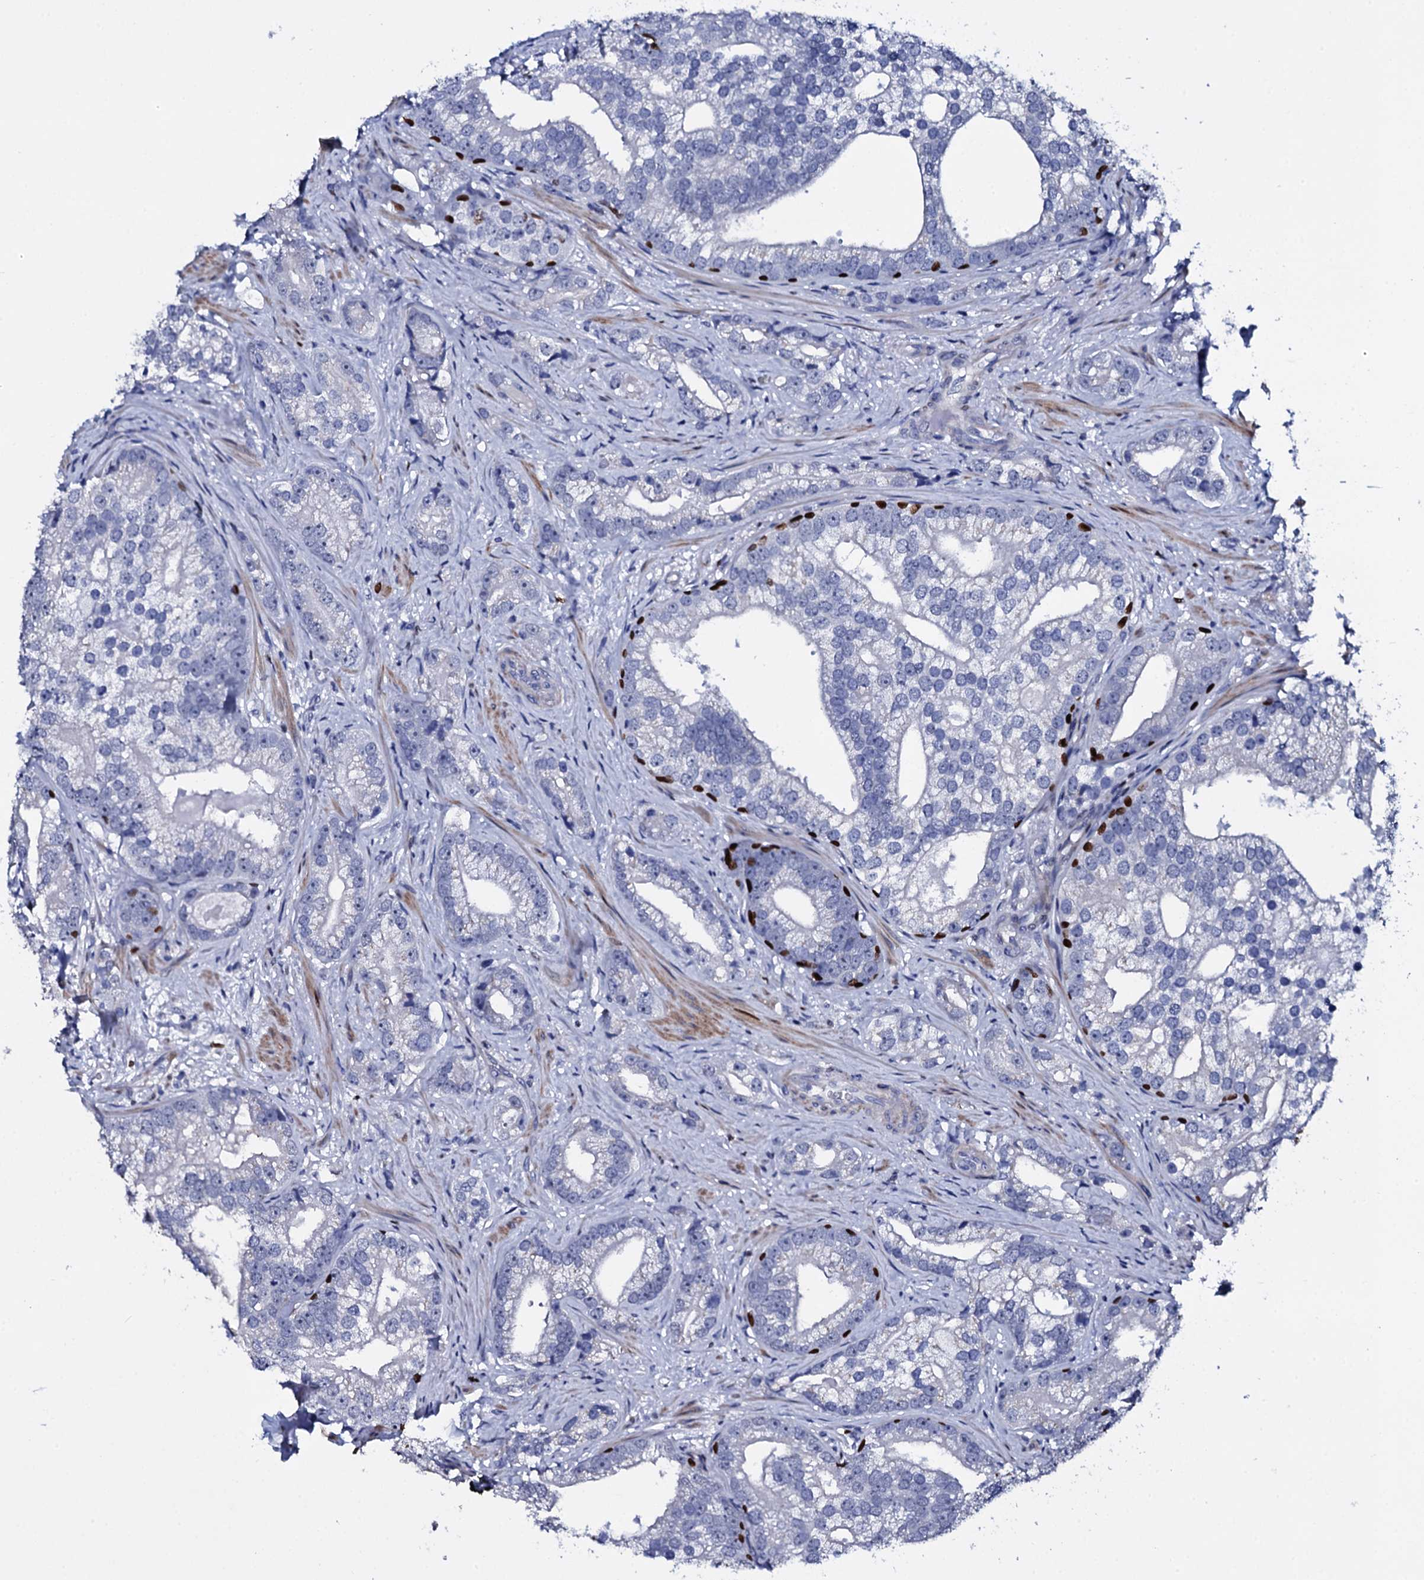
{"staining": {"intensity": "negative", "quantity": "none", "location": "none"}, "tissue": "prostate cancer", "cell_type": "Tumor cells", "image_type": "cancer", "snomed": [{"axis": "morphology", "description": "Adenocarcinoma, High grade"}, {"axis": "topography", "description": "Prostate"}], "caption": "Tumor cells are negative for protein expression in human high-grade adenocarcinoma (prostate).", "gene": "NPM2", "patient": {"sex": "male", "age": 75}}